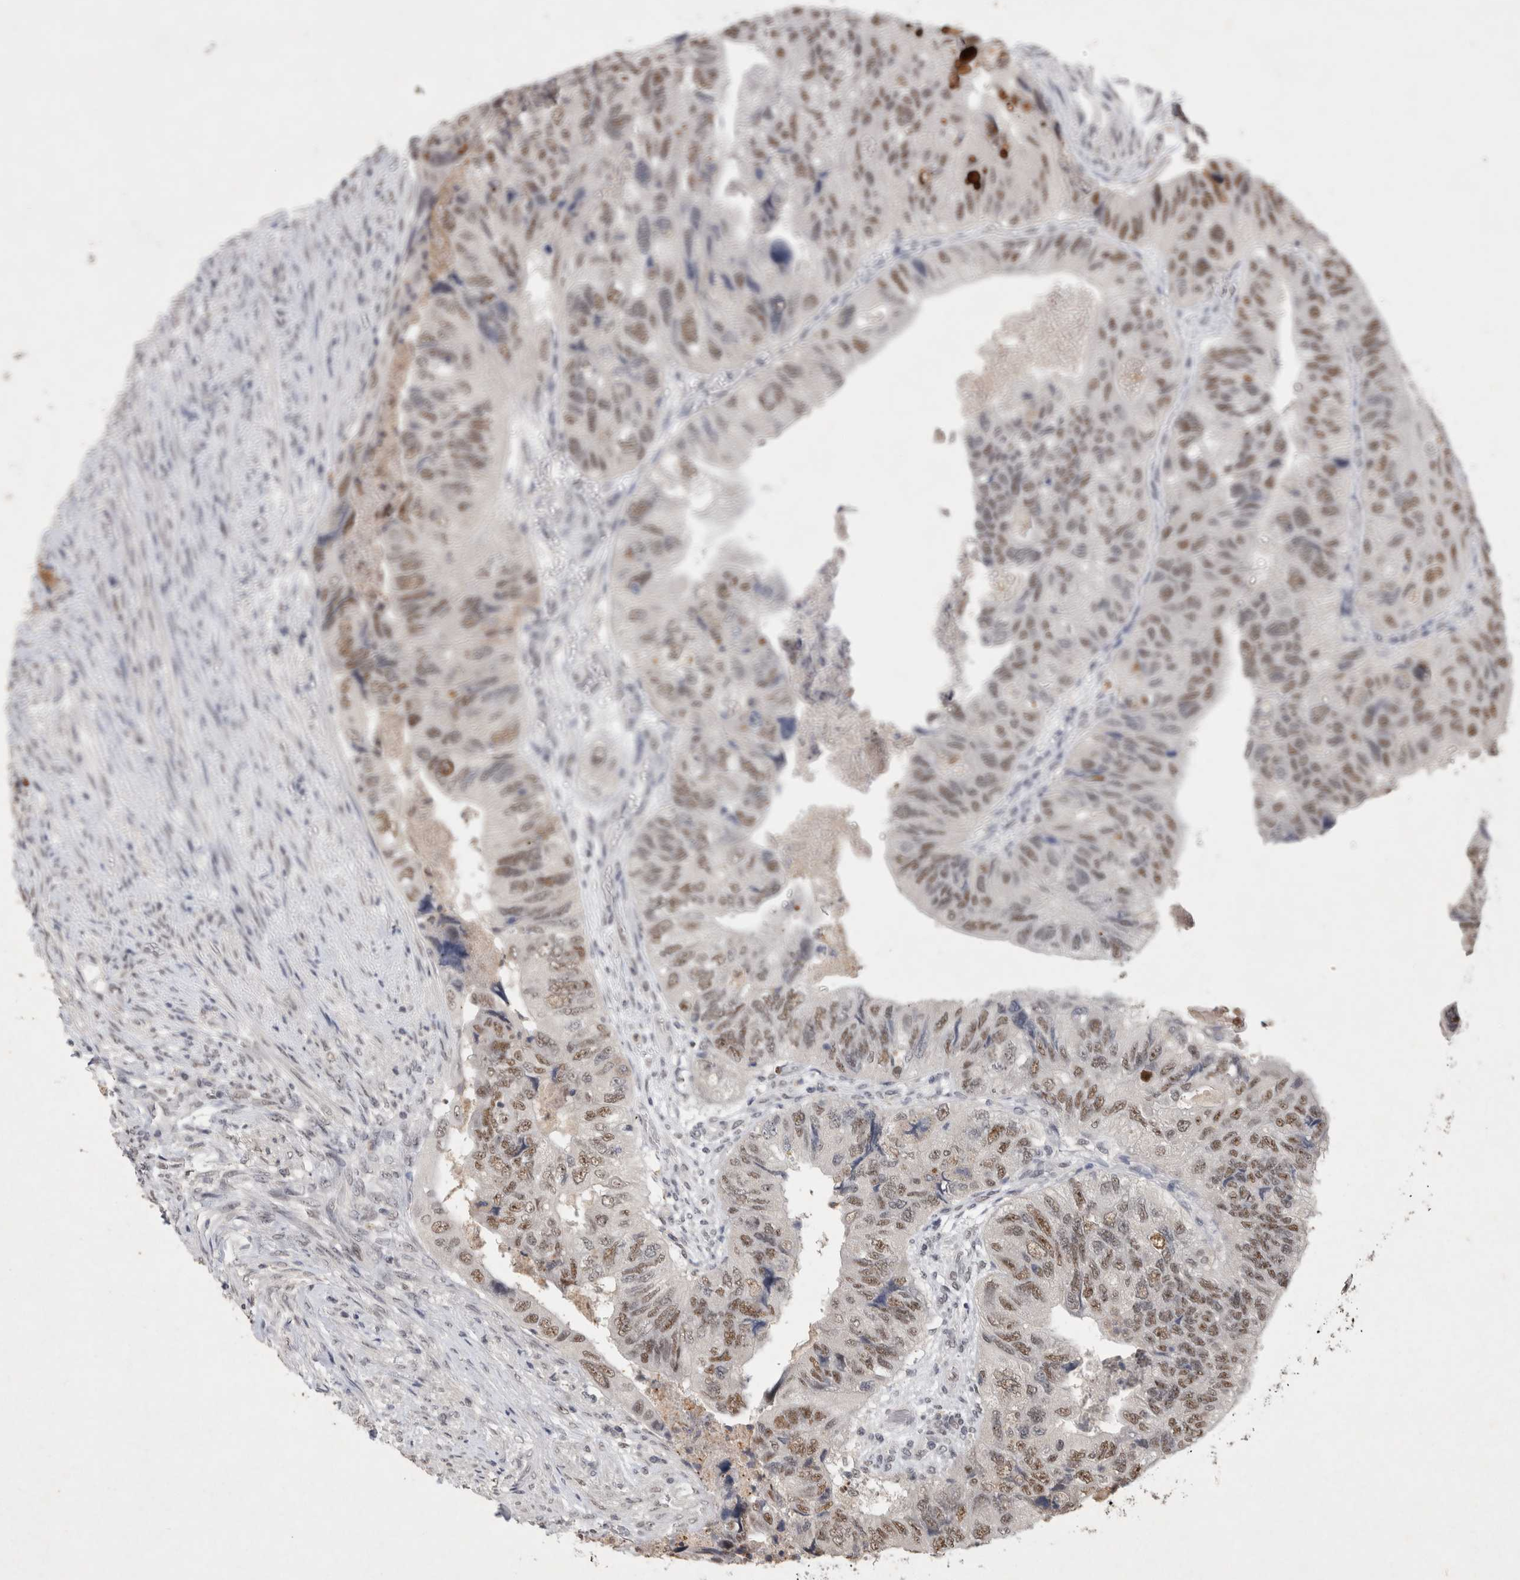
{"staining": {"intensity": "moderate", "quantity": ">75%", "location": "nuclear"}, "tissue": "colorectal cancer", "cell_type": "Tumor cells", "image_type": "cancer", "snomed": [{"axis": "morphology", "description": "Adenocarcinoma, NOS"}, {"axis": "topography", "description": "Rectum"}], "caption": "Moderate nuclear protein expression is identified in about >75% of tumor cells in adenocarcinoma (colorectal).", "gene": "XRCC5", "patient": {"sex": "male", "age": 63}}